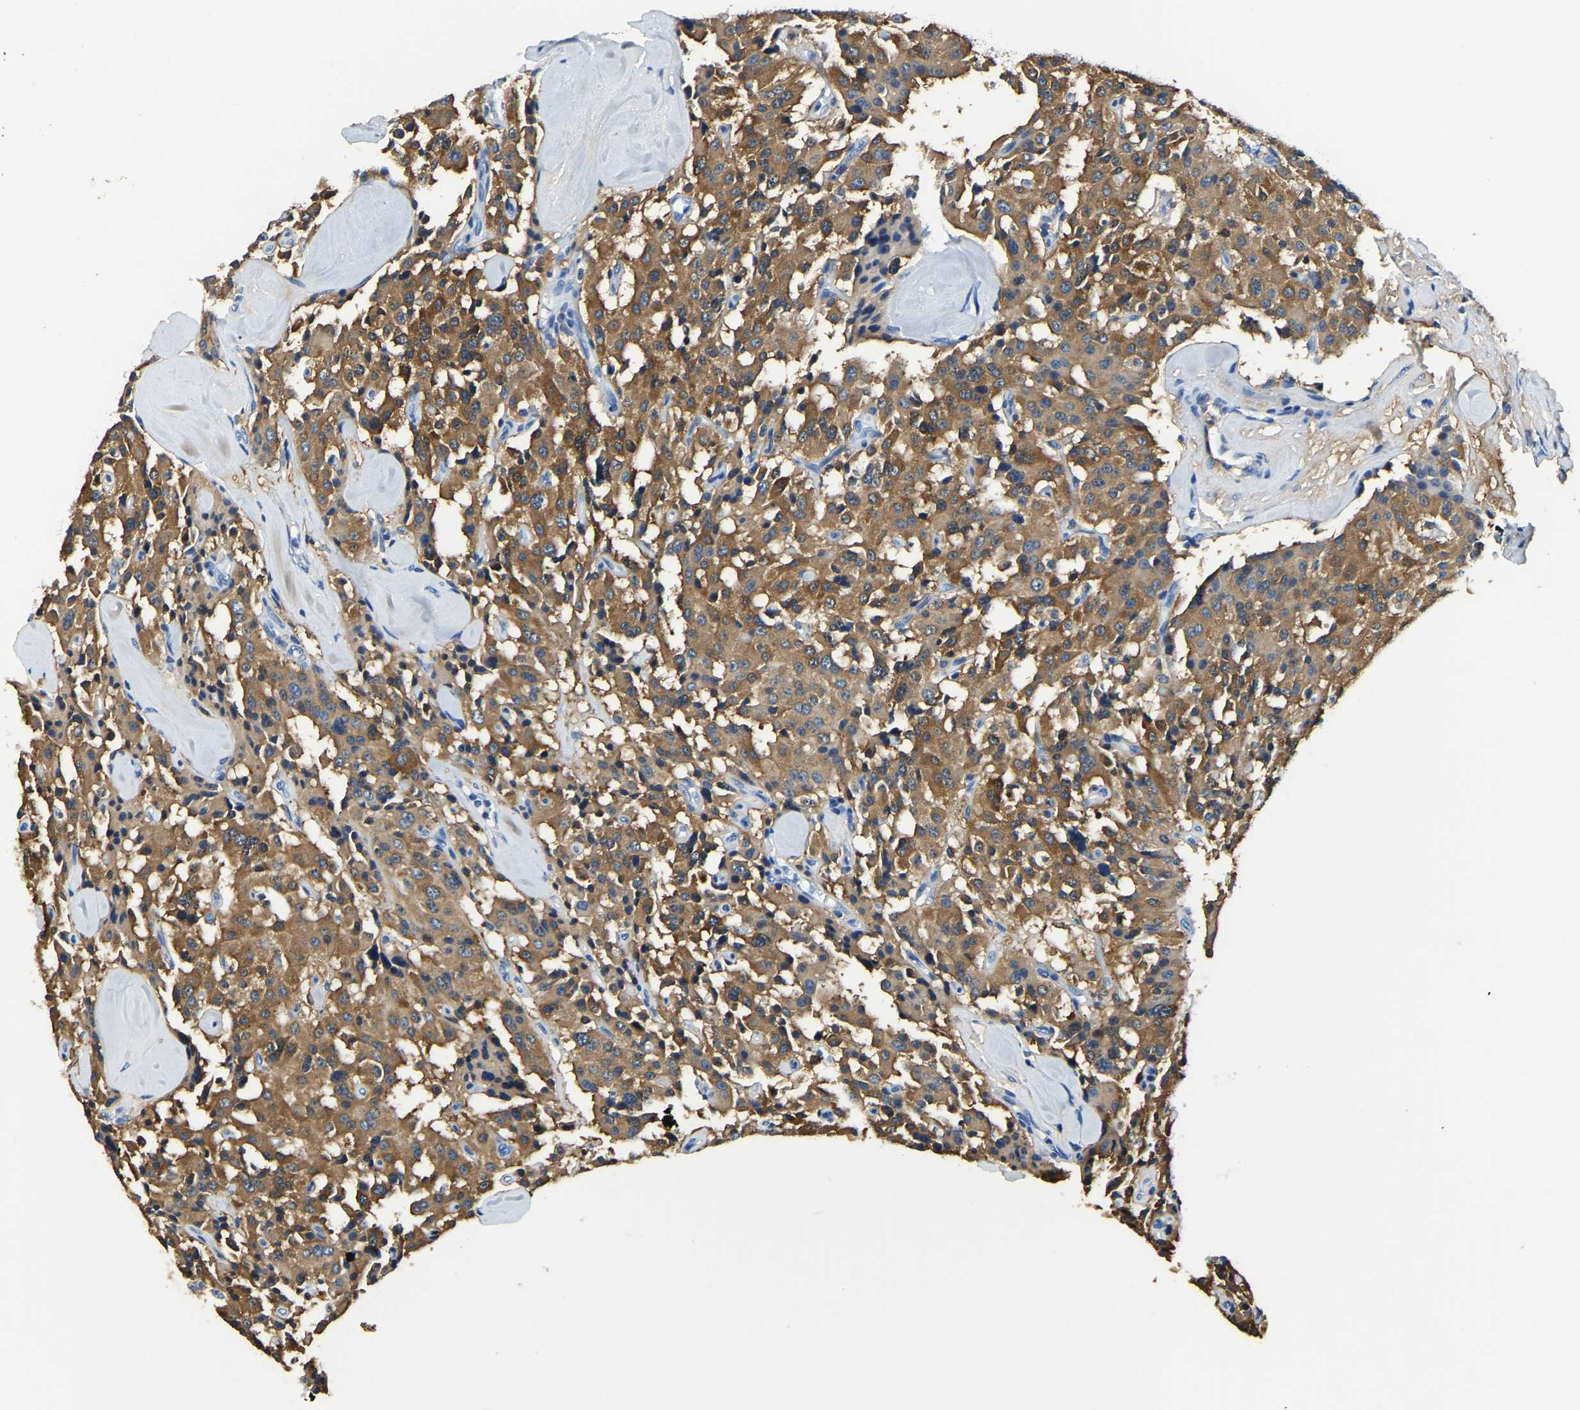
{"staining": {"intensity": "moderate", "quantity": ">75%", "location": "cytoplasmic/membranous"}, "tissue": "carcinoid", "cell_type": "Tumor cells", "image_type": "cancer", "snomed": [{"axis": "morphology", "description": "Carcinoid, malignant, NOS"}, {"axis": "topography", "description": "Lung"}], "caption": "Carcinoid (malignant) stained for a protein (brown) reveals moderate cytoplasmic/membranous positive staining in about >75% of tumor cells.", "gene": "ZDHHC13", "patient": {"sex": "male", "age": 30}}